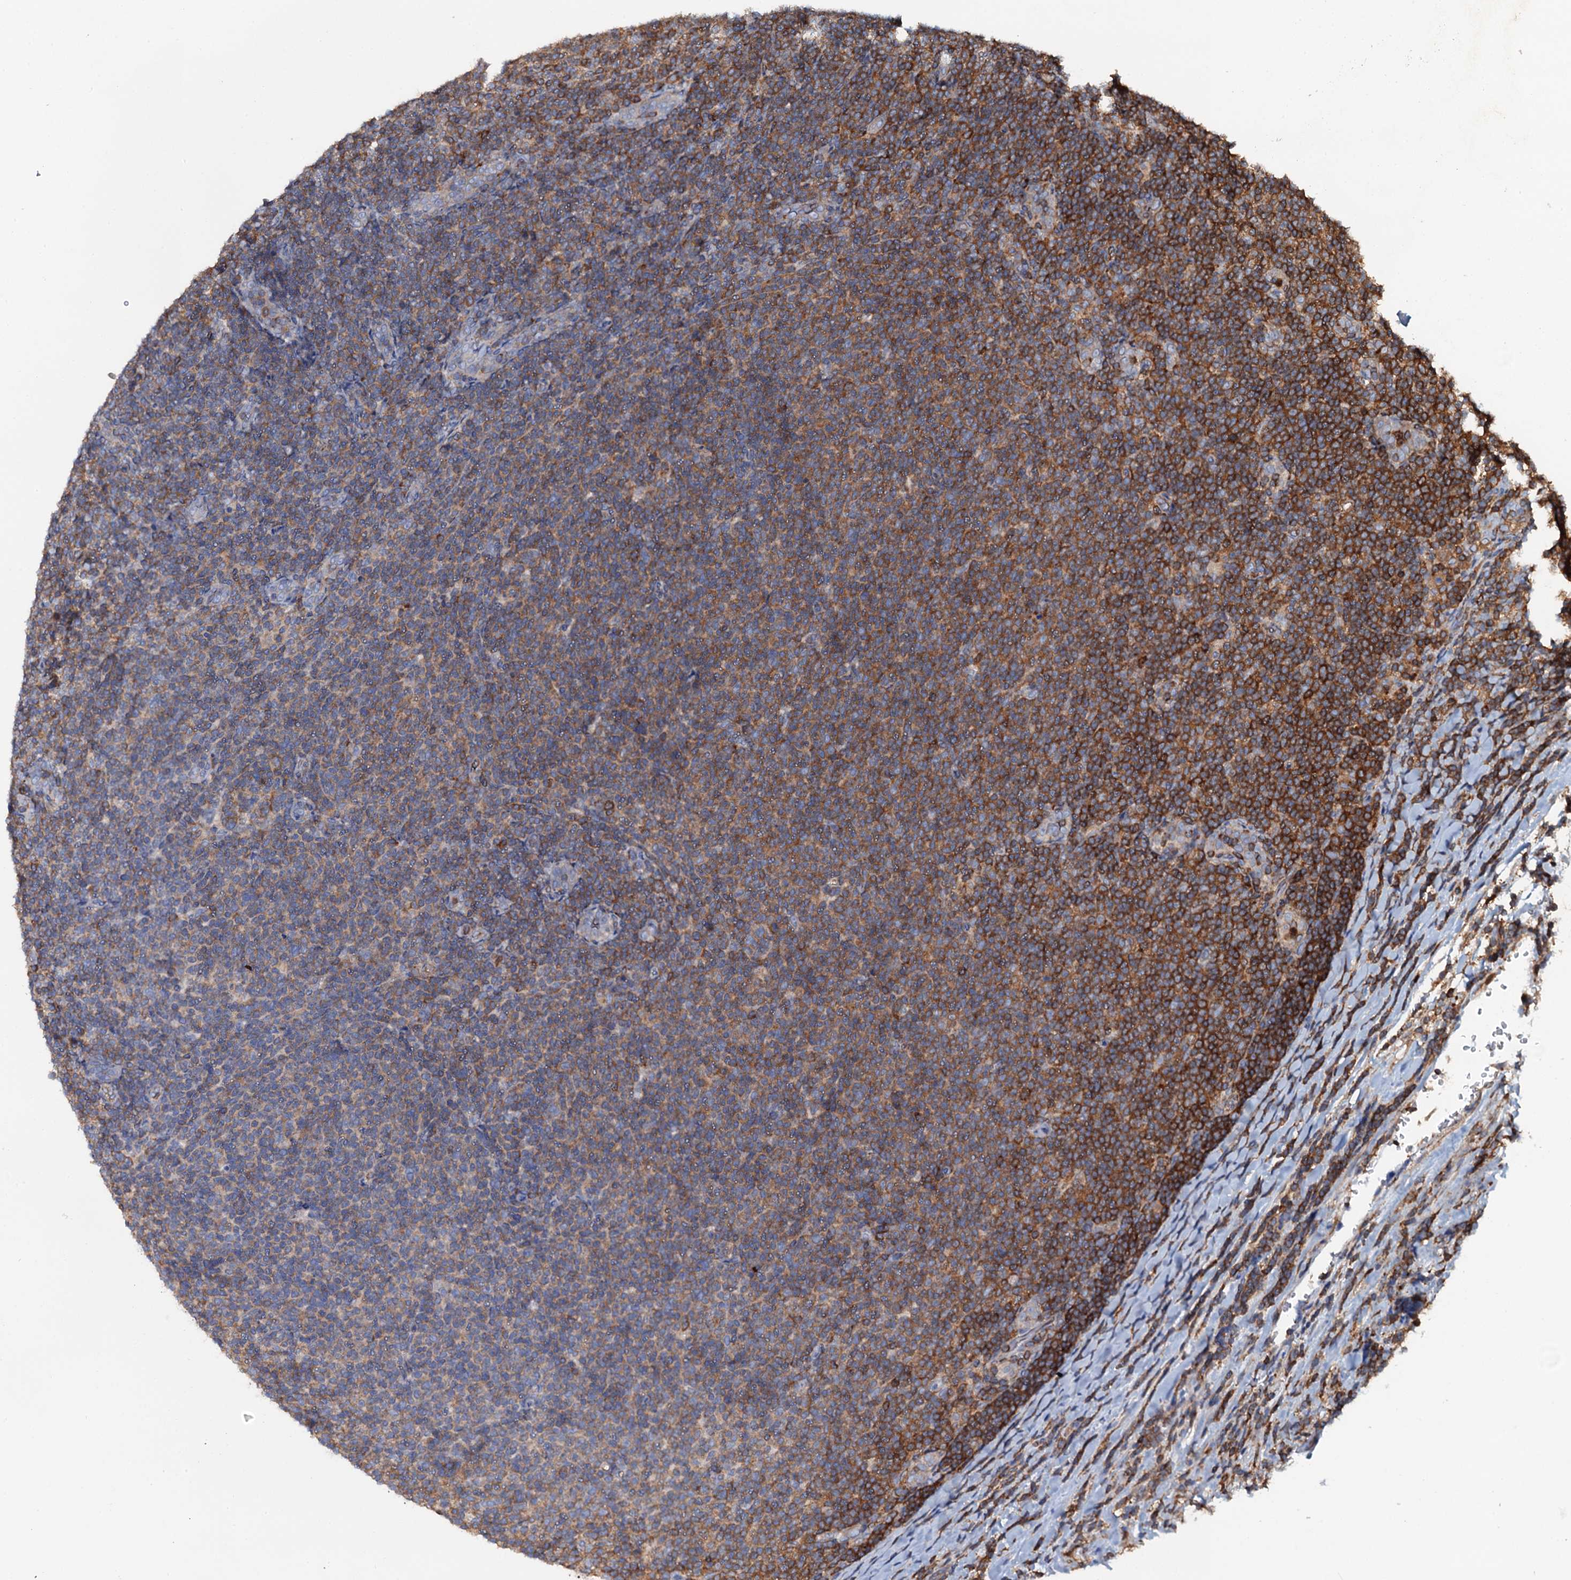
{"staining": {"intensity": "strong", "quantity": "25%-75%", "location": "cytoplasmic/membranous"}, "tissue": "lymphoma", "cell_type": "Tumor cells", "image_type": "cancer", "snomed": [{"axis": "morphology", "description": "Malignant lymphoma, non-Hodgkin's type, Low grade"}, {"axis": "topography", "description": "Lymph node"}], "caption": "IHC of human lymphoma demonstrates high levels of strong cytoplasmic/membranous expression in approximately 25%-75% of tumor cells.", "gene": "GRK2", "patient": {"sex": "male", "age": 66}}